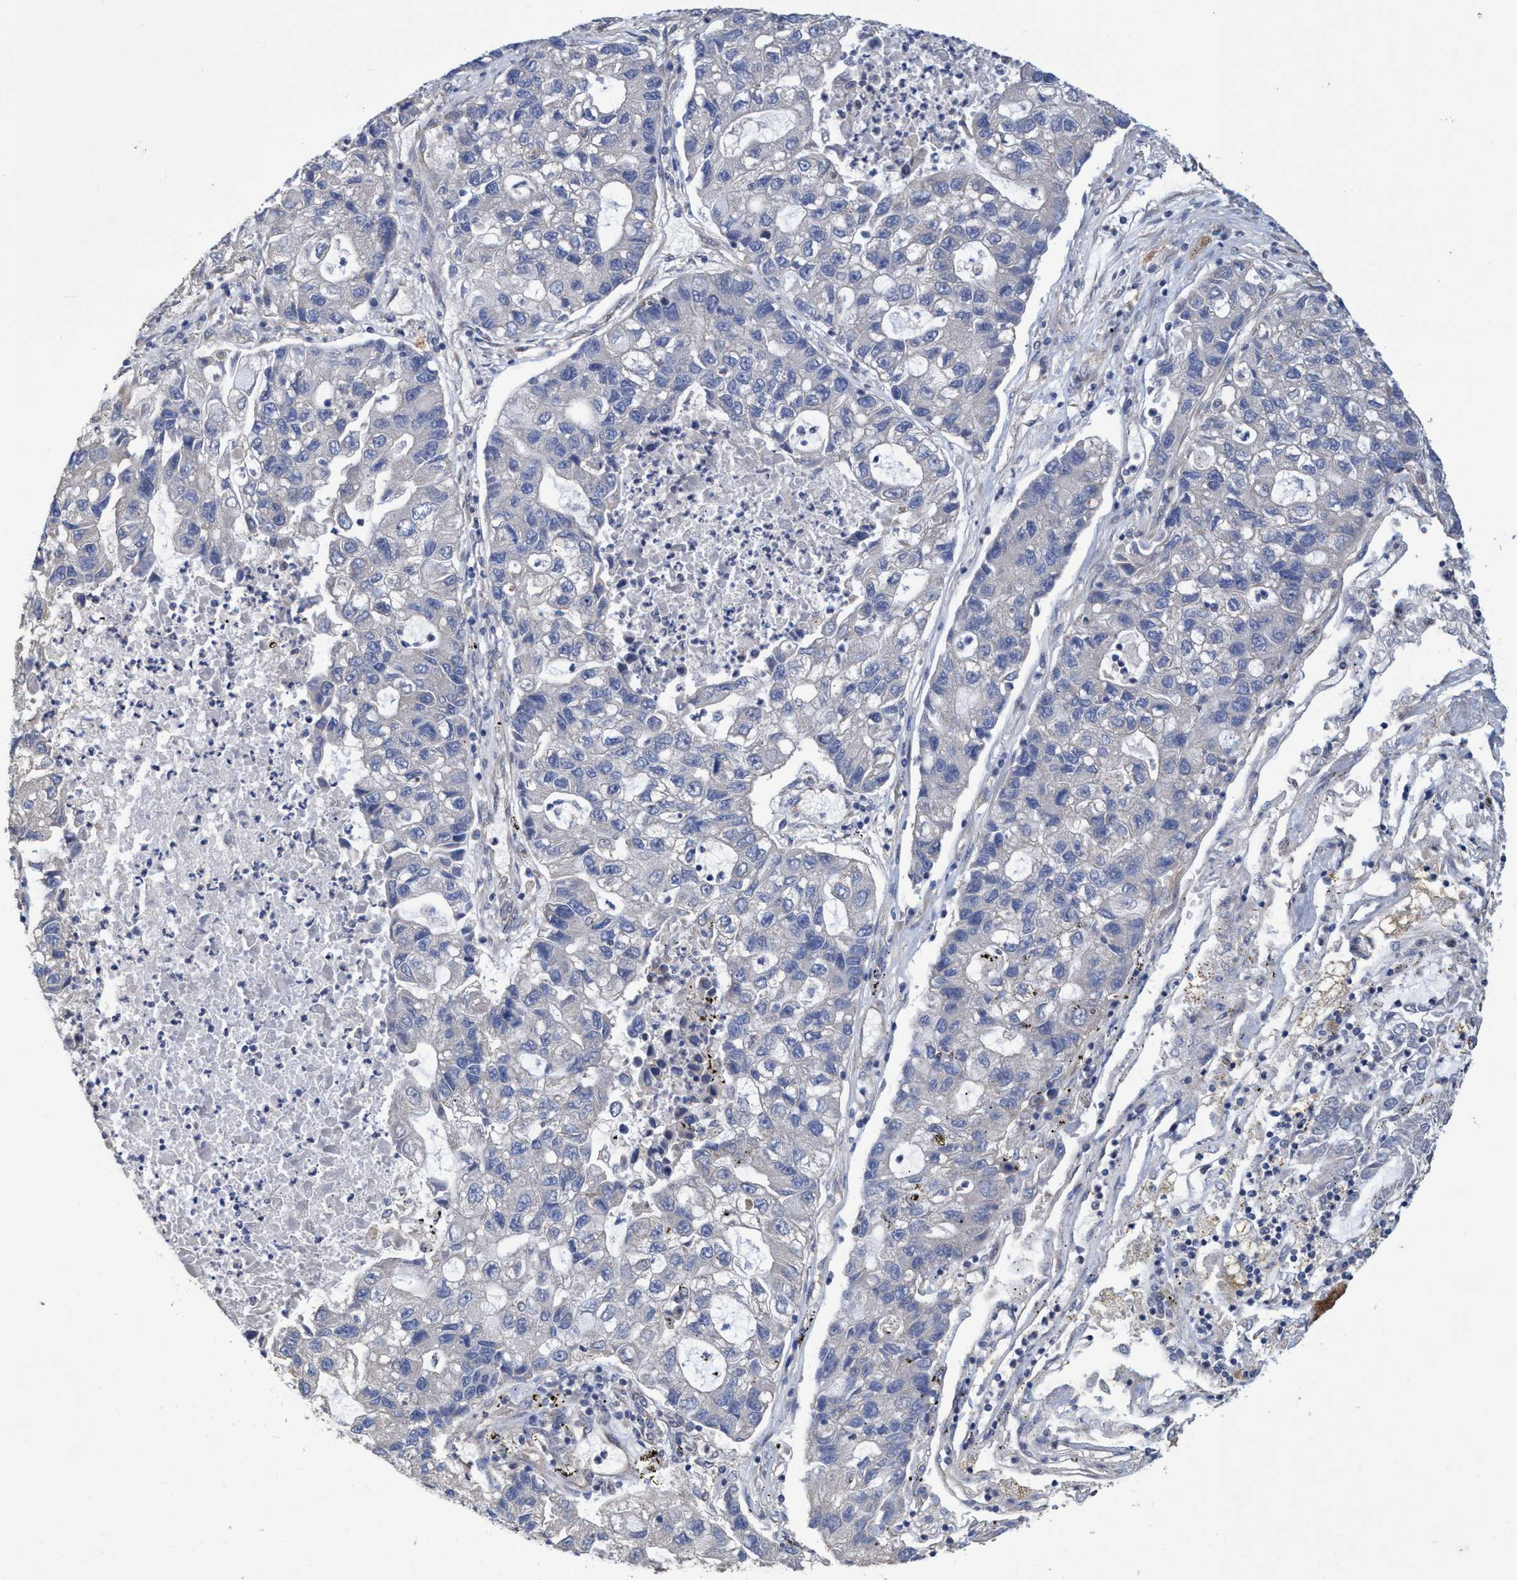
{"staining": {"intensity": "negative", "quantity": "none", "location": "none"}, "tissue": "lung cancer", "cell_type": "Tumor cells", "image_type": "cancer", "snomed": [{"axis": "morphology", "description": "Adenocarcinoma, NOS"}, {"axis": "topography", "description": "Lung"}], "caption": "This image is of lung cancer (adenocarcinoma) stained with immunohistochemistry (IHC) to label a protein in brown with the nuclei are counter-stained blue. There is no positivity in tumor cells.", "gene": "BICD2", "patient": {"sex": "female", "age": 51}}